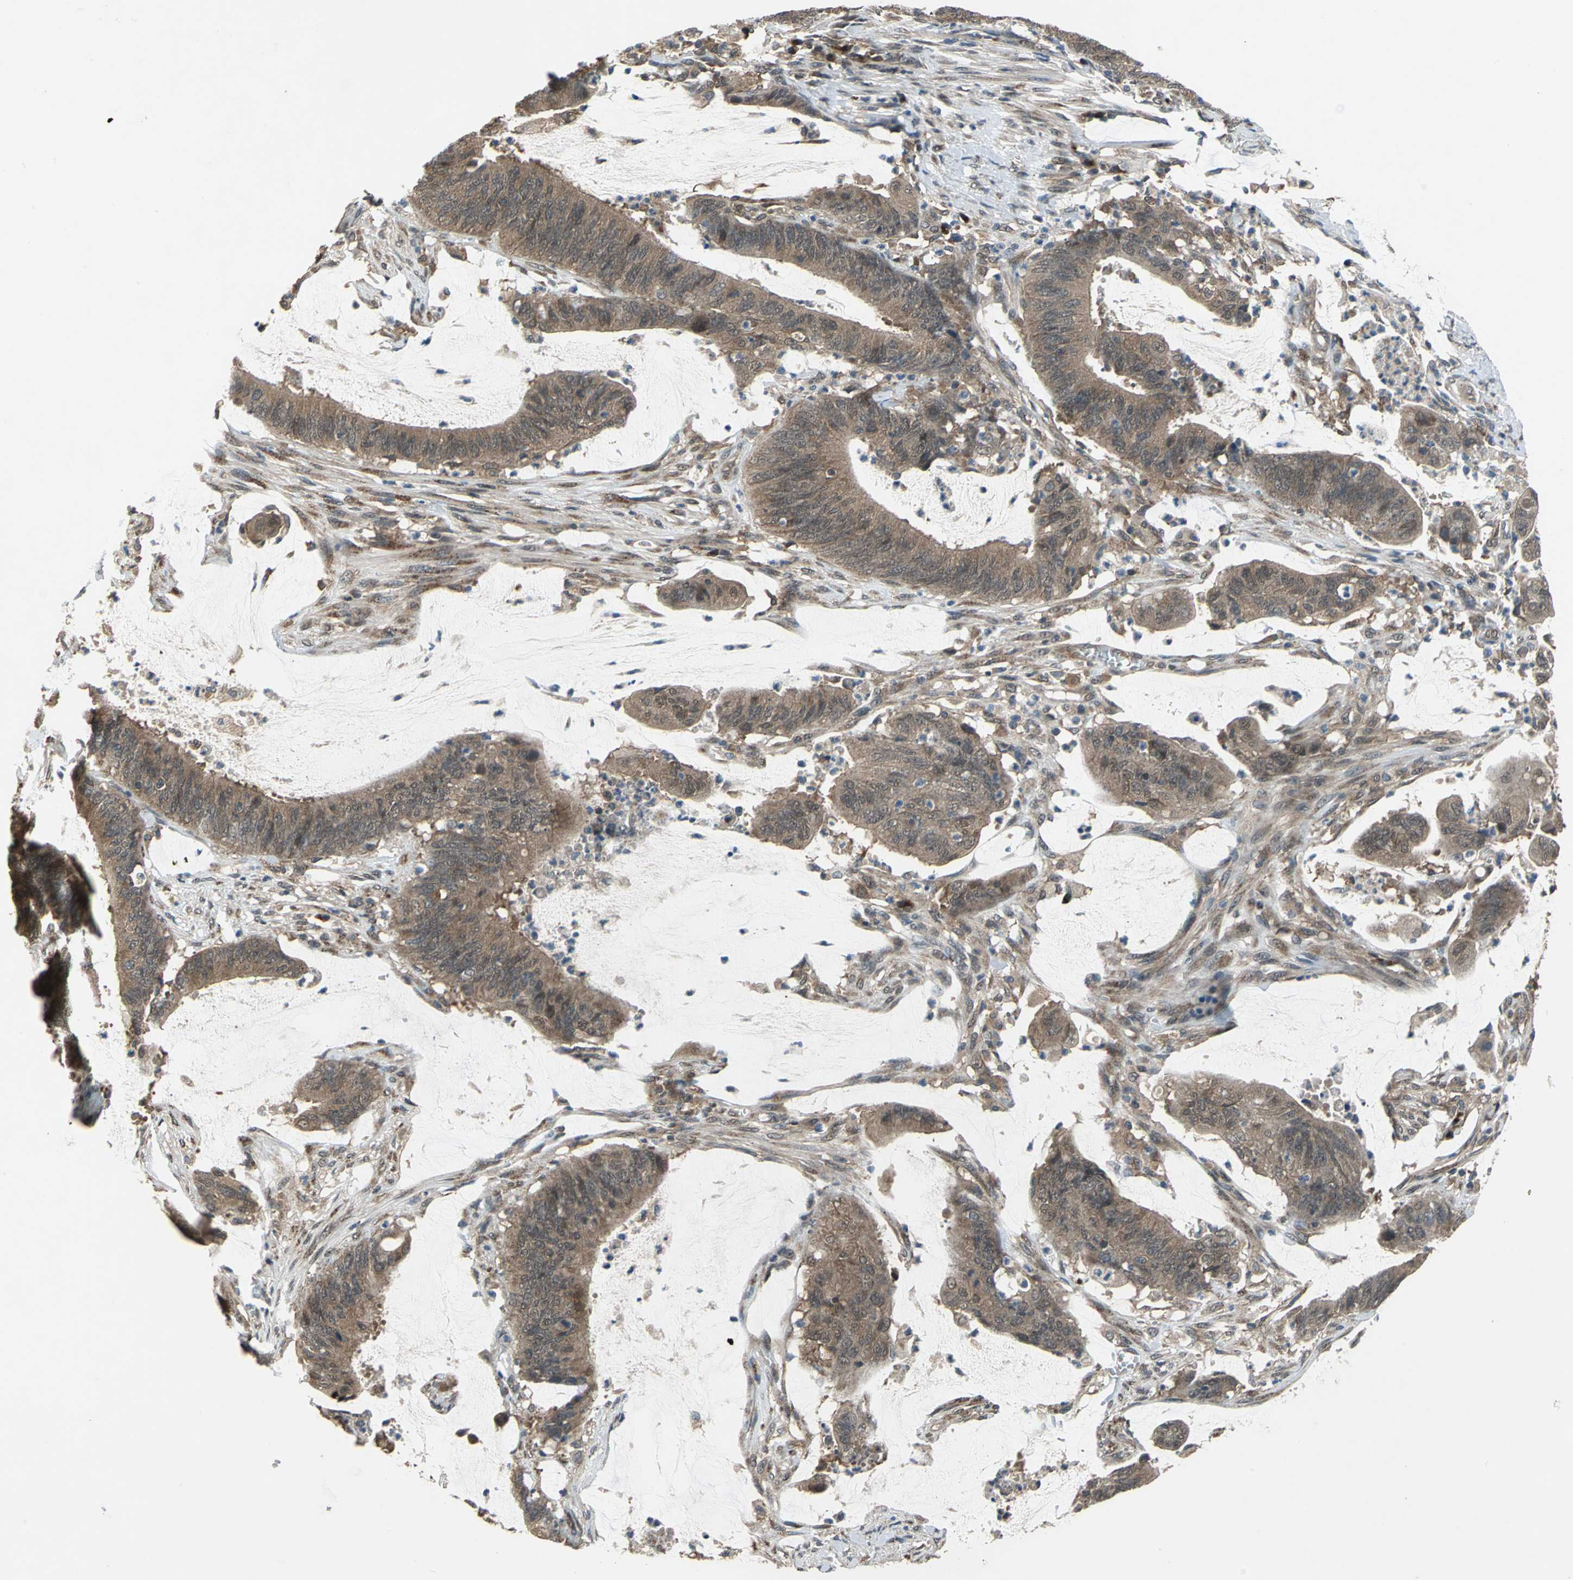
{"staining": {"intensity": "moderate", "quantity": ">75%", "location": "cytoplasmic/membranous"}, "tissue": "colorectal cancer", "cell_type": "Tumor cells", "image_type": "cancer", "snomed": [{"axis": "morphology", "description": "Adenocarcinoma, NOS"}, {"axis": "topography", "description": "Rectum"}], "caption": "Colorectal cancer stained with immunohistochemistry (IHC) displays moderate cytoplasmic/membranous expression in about >75% of tumor cells.", "gene": "NFKBIE", "patient": {"sex": "female", "age": 66}}